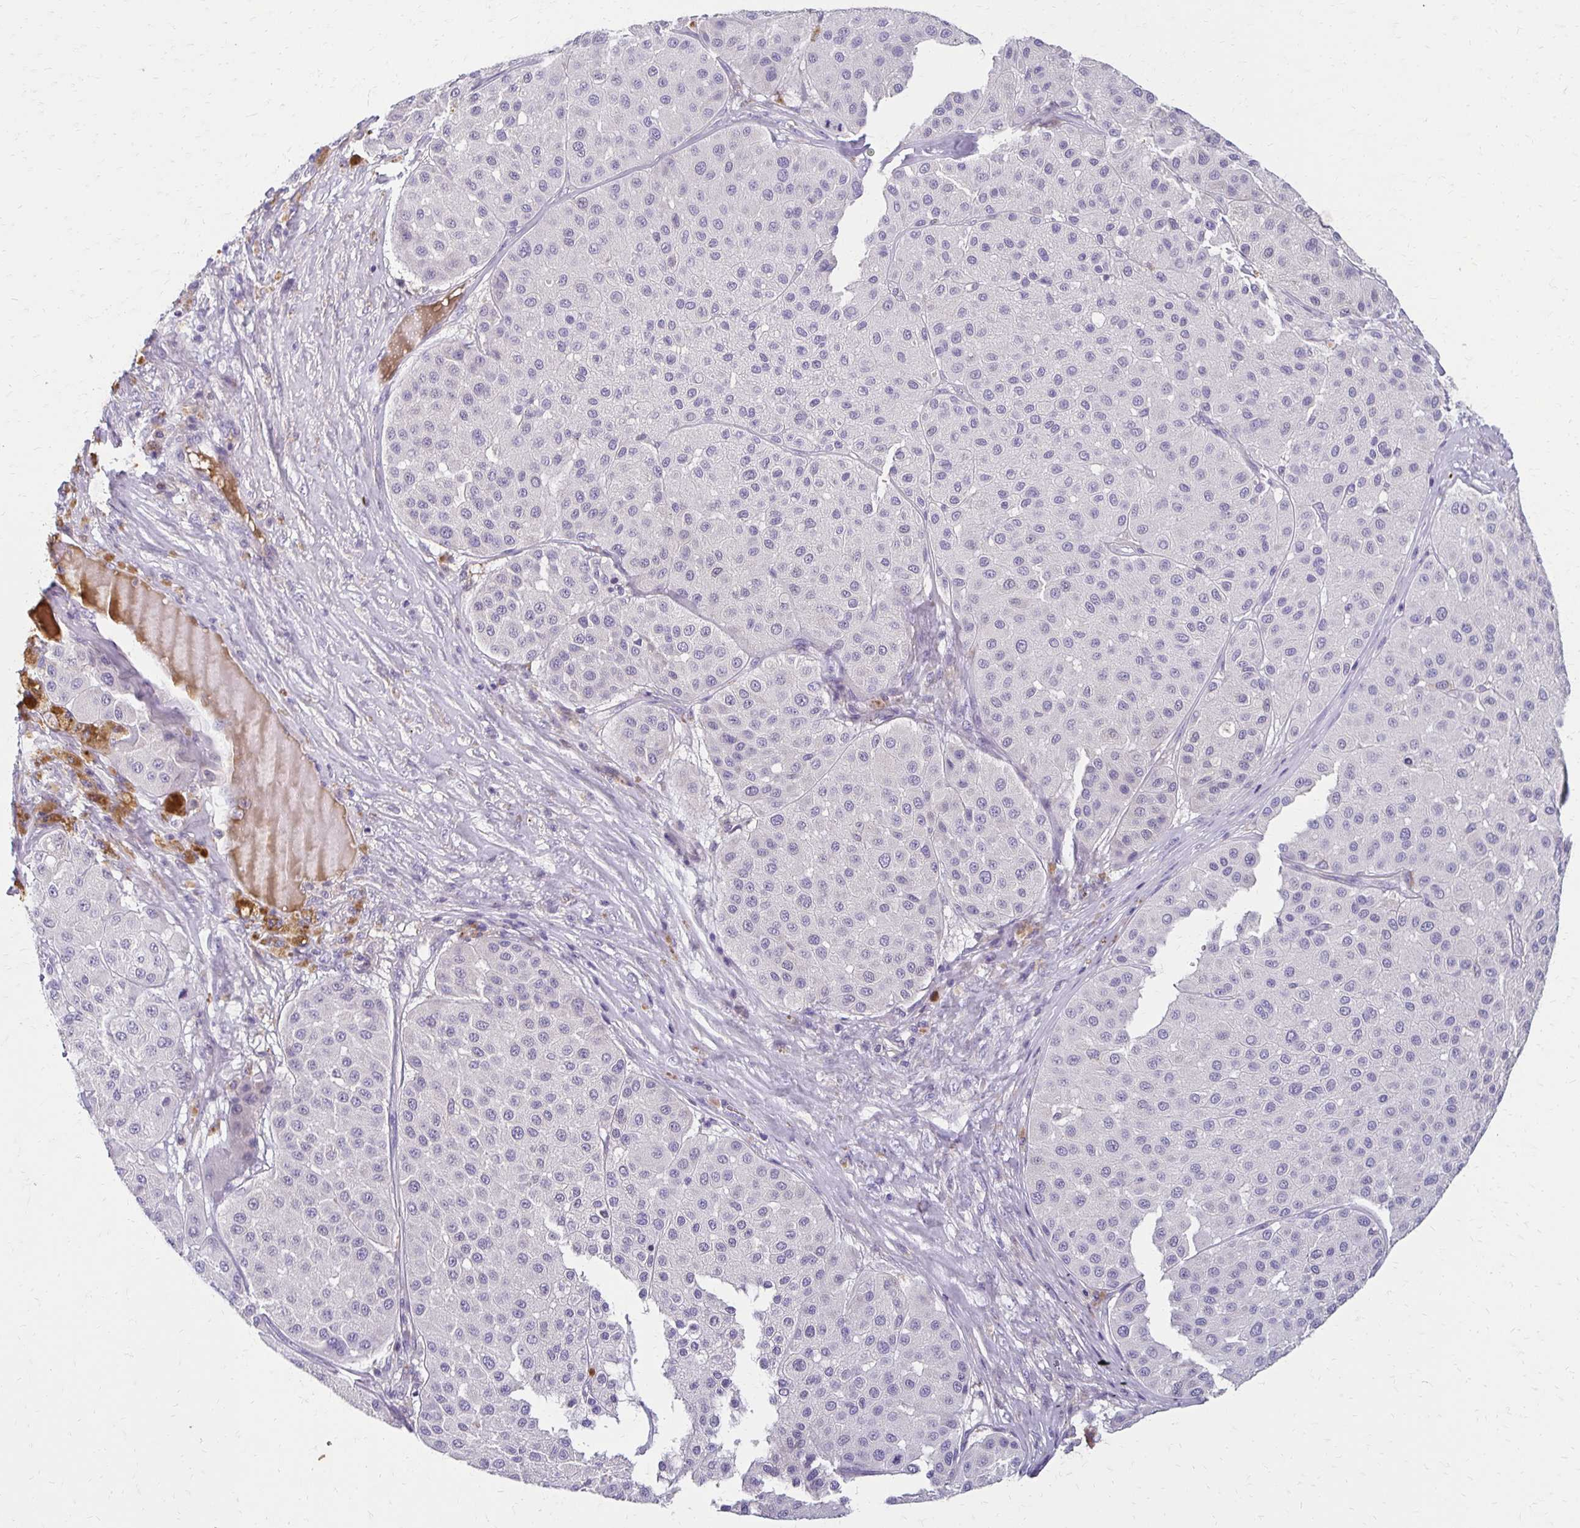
{"staining": {"intensity": "negative", "quantity": "none", "location": "none"}, "tissue": "melanoma", "cell_type": "Tumor cells", "image_type": "cancer", "snomed": [{"axis": "morphology", "description": "Malignant melanoma, Metastatic site"}, {"axis": "topography", "description": "Smooth muscle"}], "caption": "Malignant melanoma (metastatic site) was stained to show a protein in brown. There is no significant expression in tumor cells. (DAB immunohistochemistry visualized using brightfield microscopy, high magnification).", "gene": "BBS12", "patient": {"sex": "male", "age": 41}}